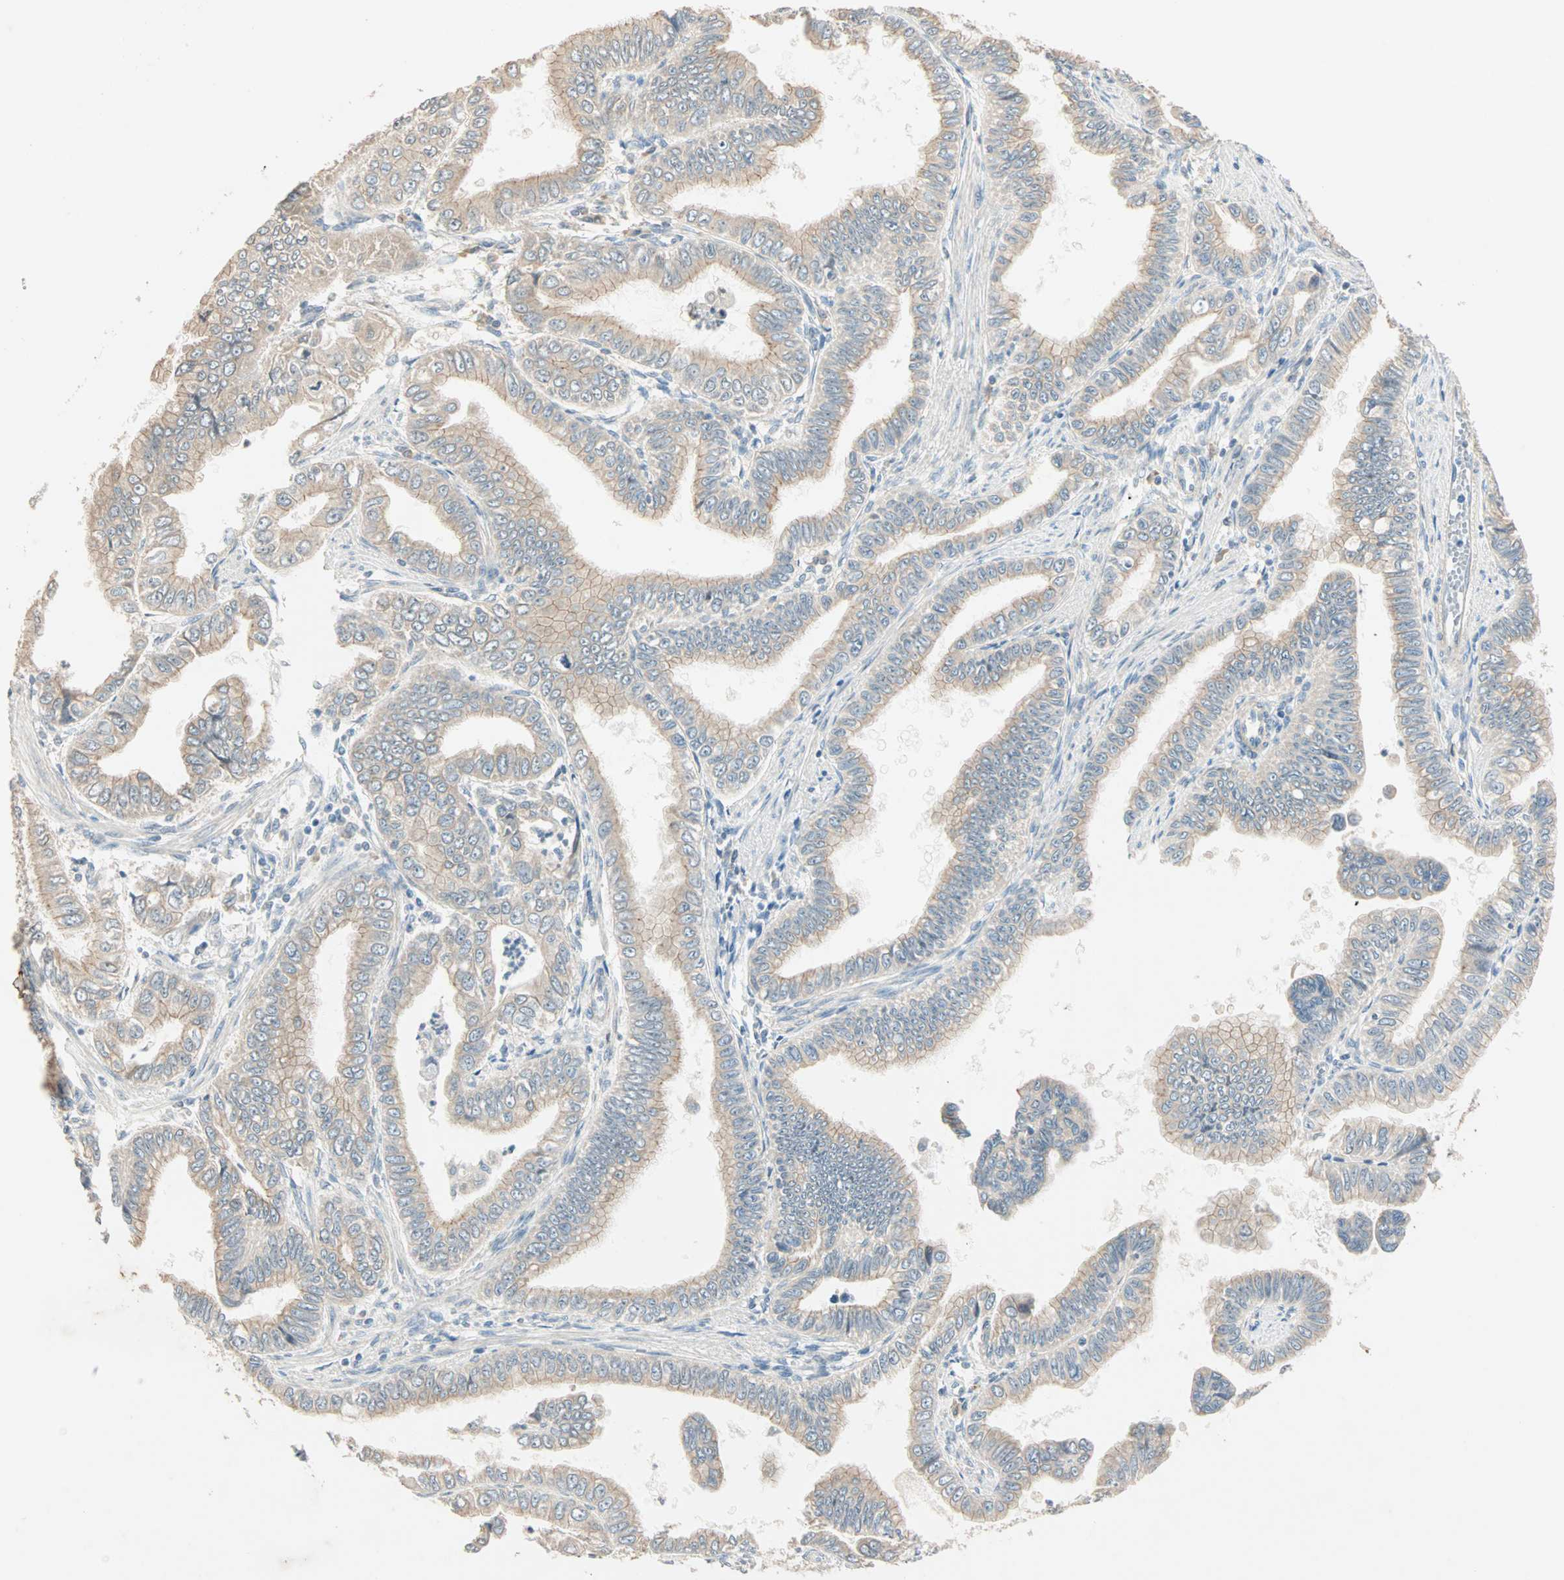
{"staining": {"intensity": "weak", "quantity": ">75%", "location": "cytoplasmic/membranous"}, "tissue": "pancreatic cancer", "cell_type": "Tumor cells", "image_type": "cancer", "snomed": [{"axis": "morphology", "description": "Normal tissue, NOS"}, {"axis": "topography", "description": "Lymph node"}], "caption": "Pancreatic cancer stained for a protein exhibits weak cytoplasmic/membranous positivity in tumor cells. (Brightfield microscopy of DAB IHC at high magnification).", "gene": "TTF2", "patient": {"sex": "male", "age": 50}}